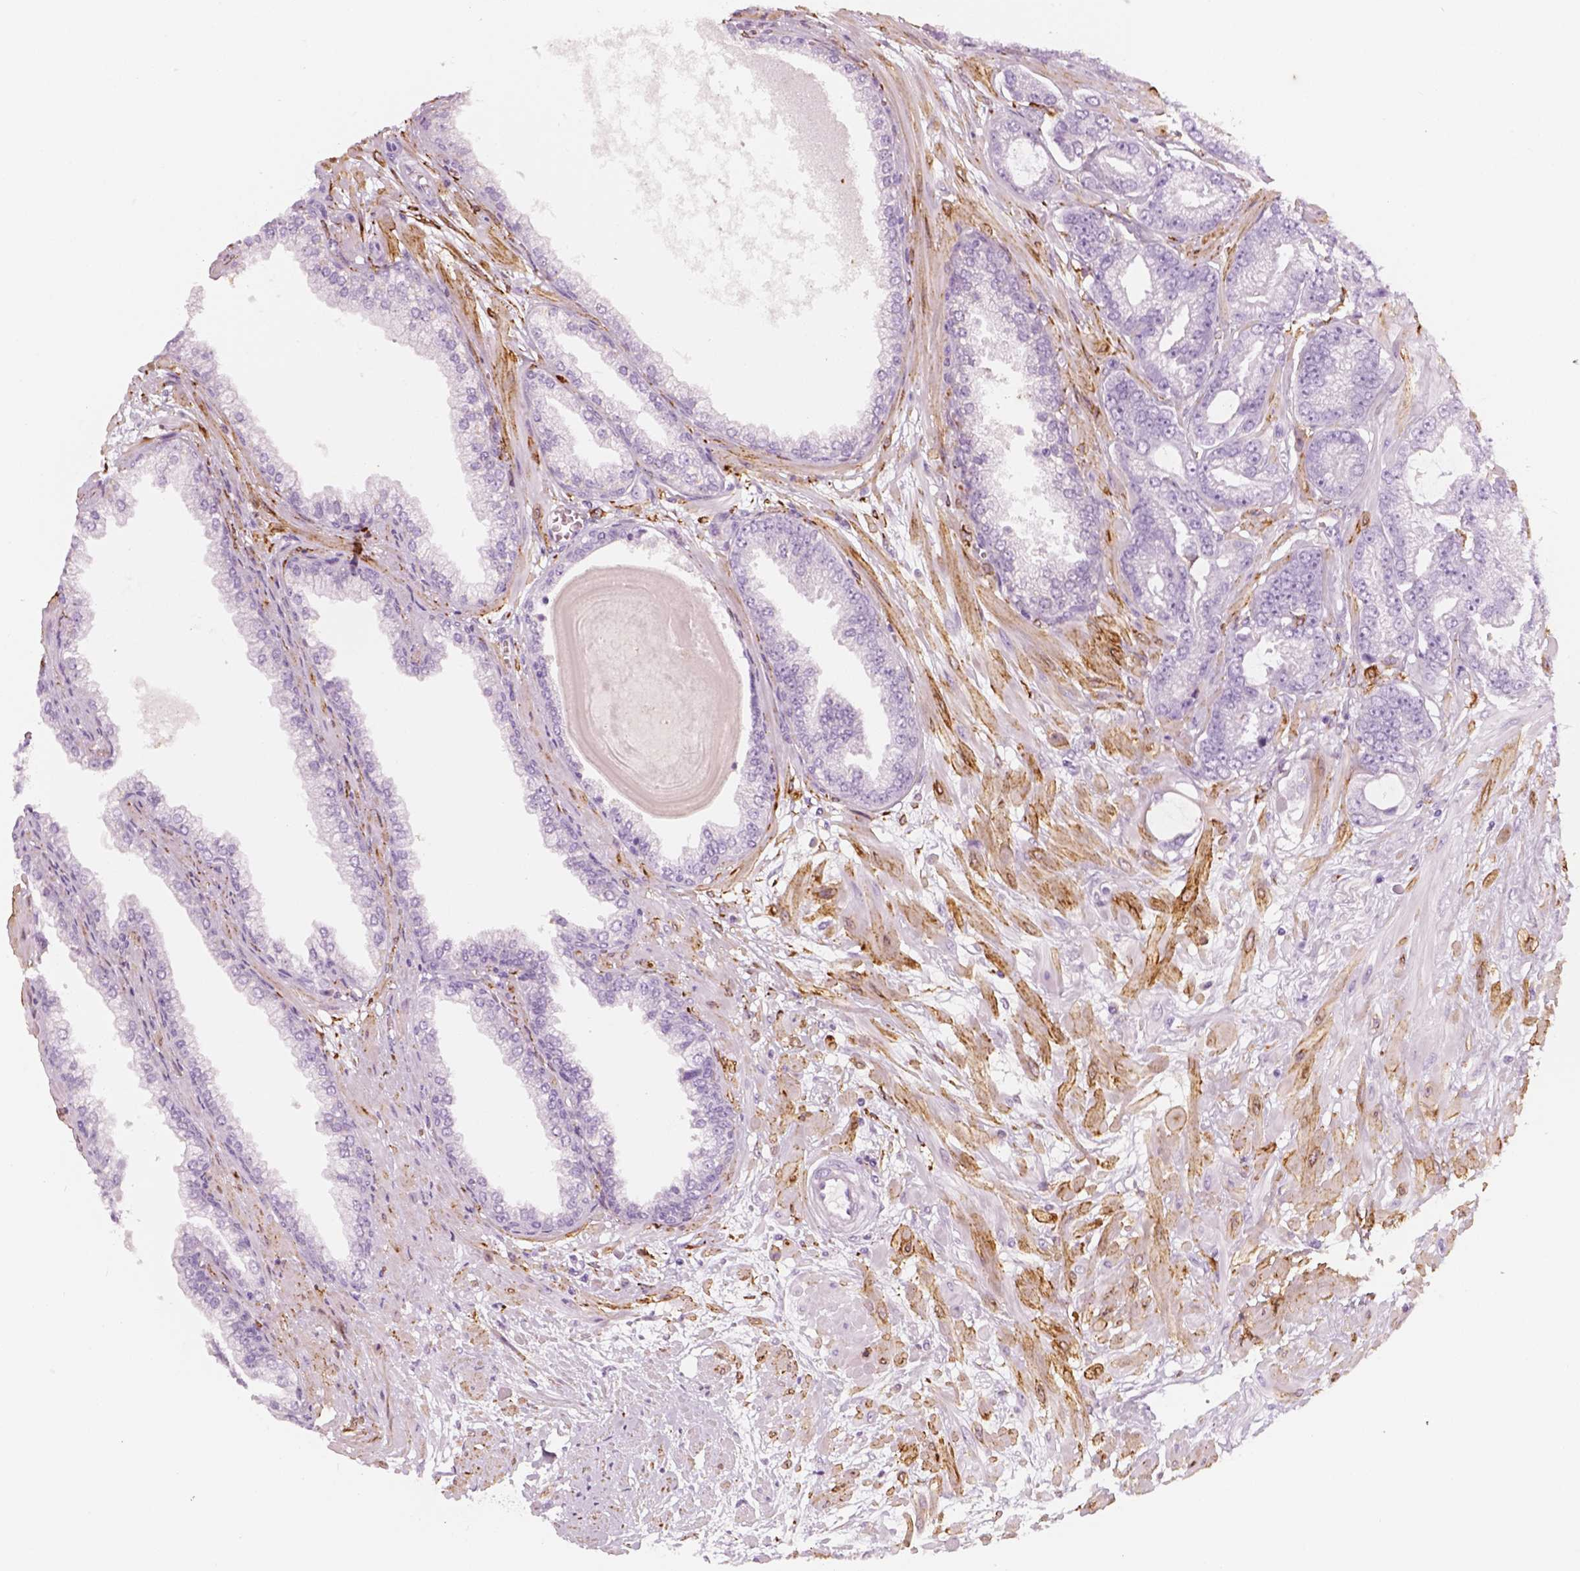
{"staining": {"intensity": "negative", "quantity": "none", "location": "none"}, "tissue": "prostate cancer", "cell_type": "Tumor cells", "image_type": "cancer", "snomed": [{"axis": "morphology", "description": "Adenocarcinoma, Low grade"}, {"axis": "topography", "description": "Prostate"}], "caption": "Immunohistochemistry photomicrograph of human prostate cancer (low-grade adenocarcinoma) stained for a protein (brown), which exhibits no expression in tumor cells.", "gene": "CES1", "patient": {"sex": "male", "age": 64}}